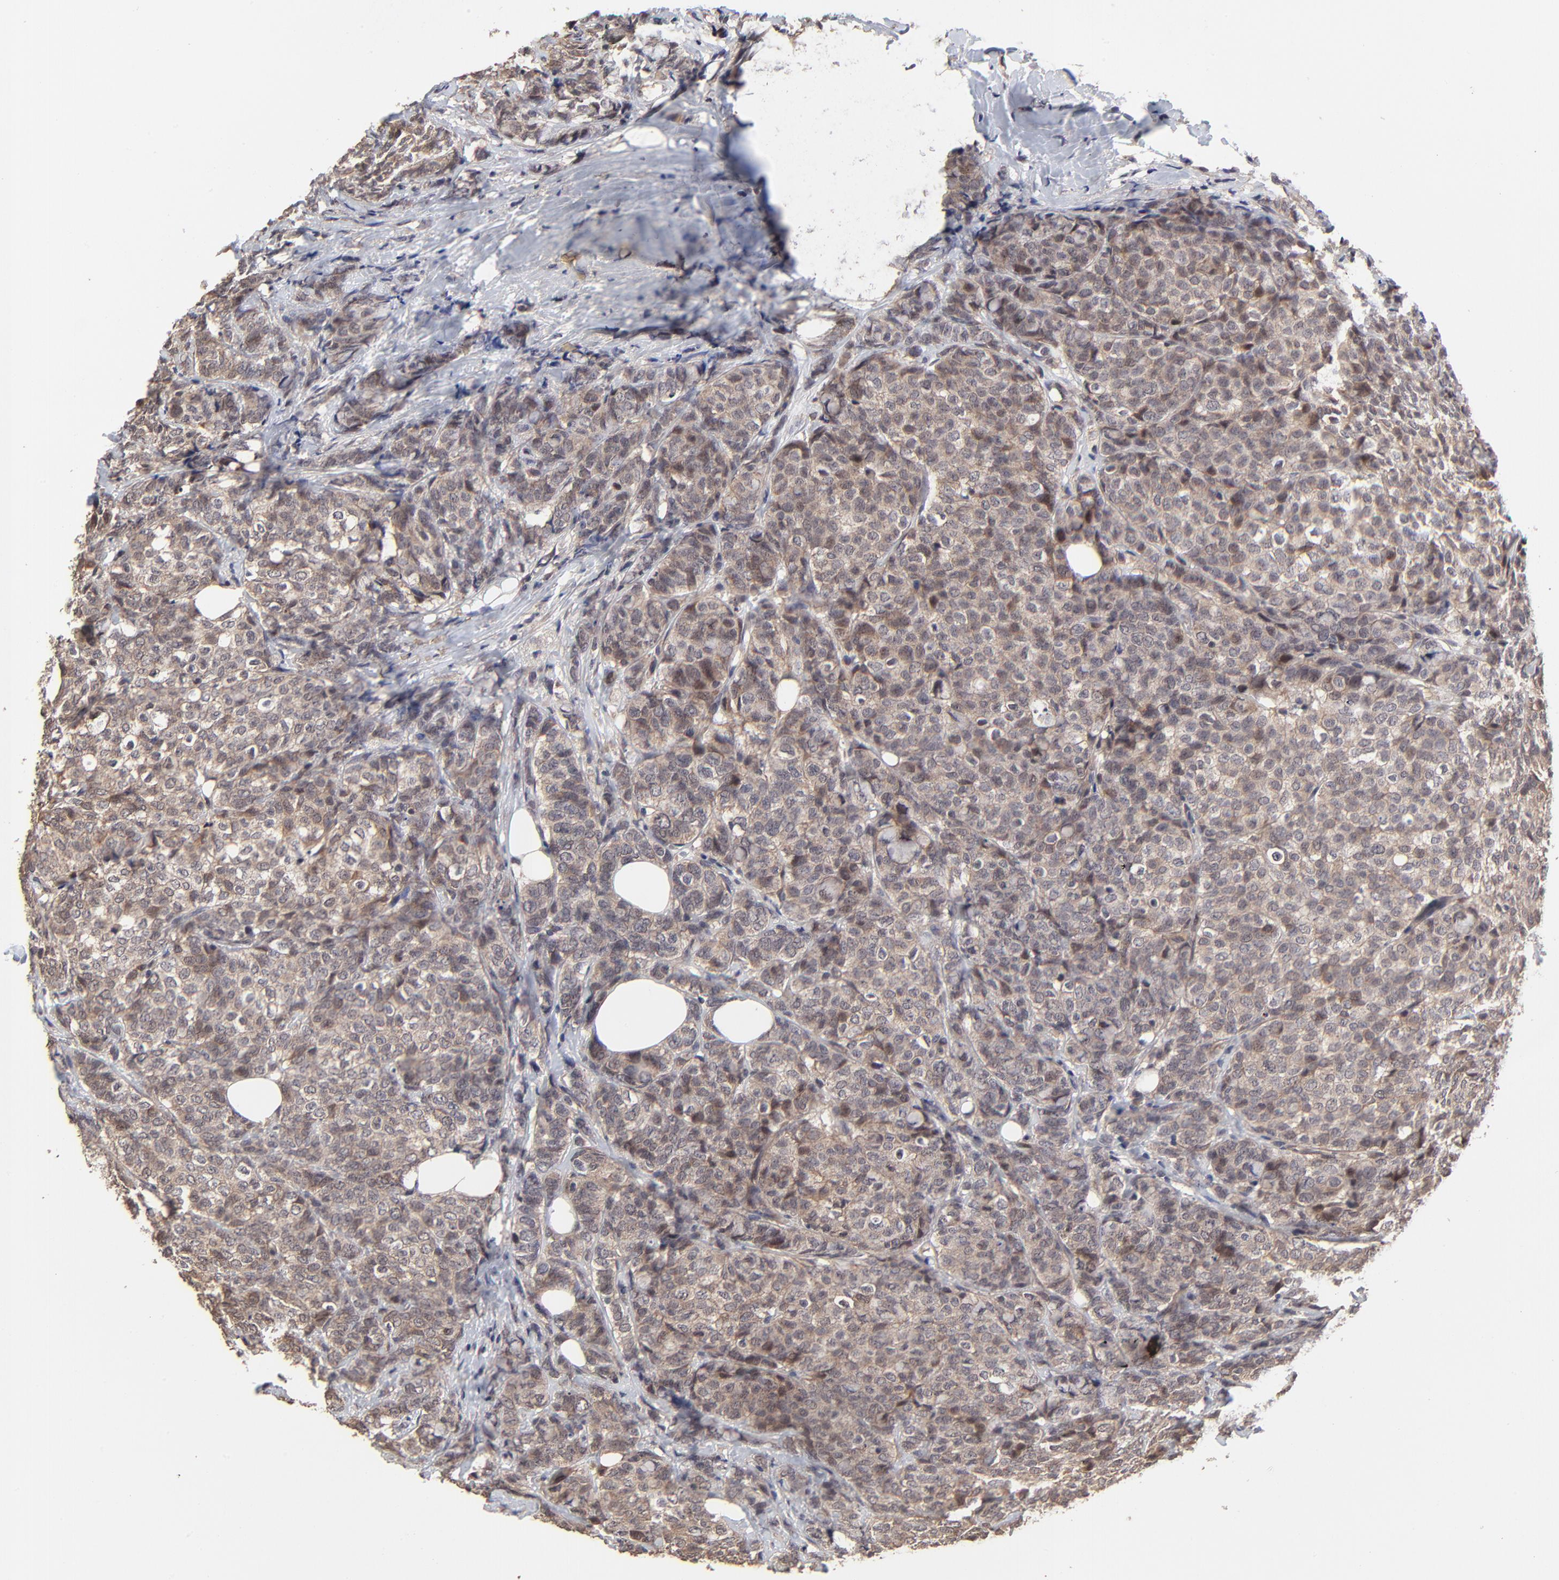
{"staining": {"intensity": "moderate", "quantity": ">75%", "location": "cytoplasmic/membranous,nuclear"}, "tissue": "breast cancer", "cell_type": "Tumor cells", "image_type": "cancer", "snomed": [{"axis": "morphology", "description": "Lobular carcinoma"}, {"axis": "topography", "description": "Breast"}], "caption": "A histopathology image of human lobular carcinoma (breast) stained for a protein displays moderate cytoplasmic/membranous and nuclear brown staining in tumor cells. The protein of interest is shown in brown color, while the nuclei are stained blue.", "gene": "FRMD8", "patient": {"sex": "female", "age": 60}}